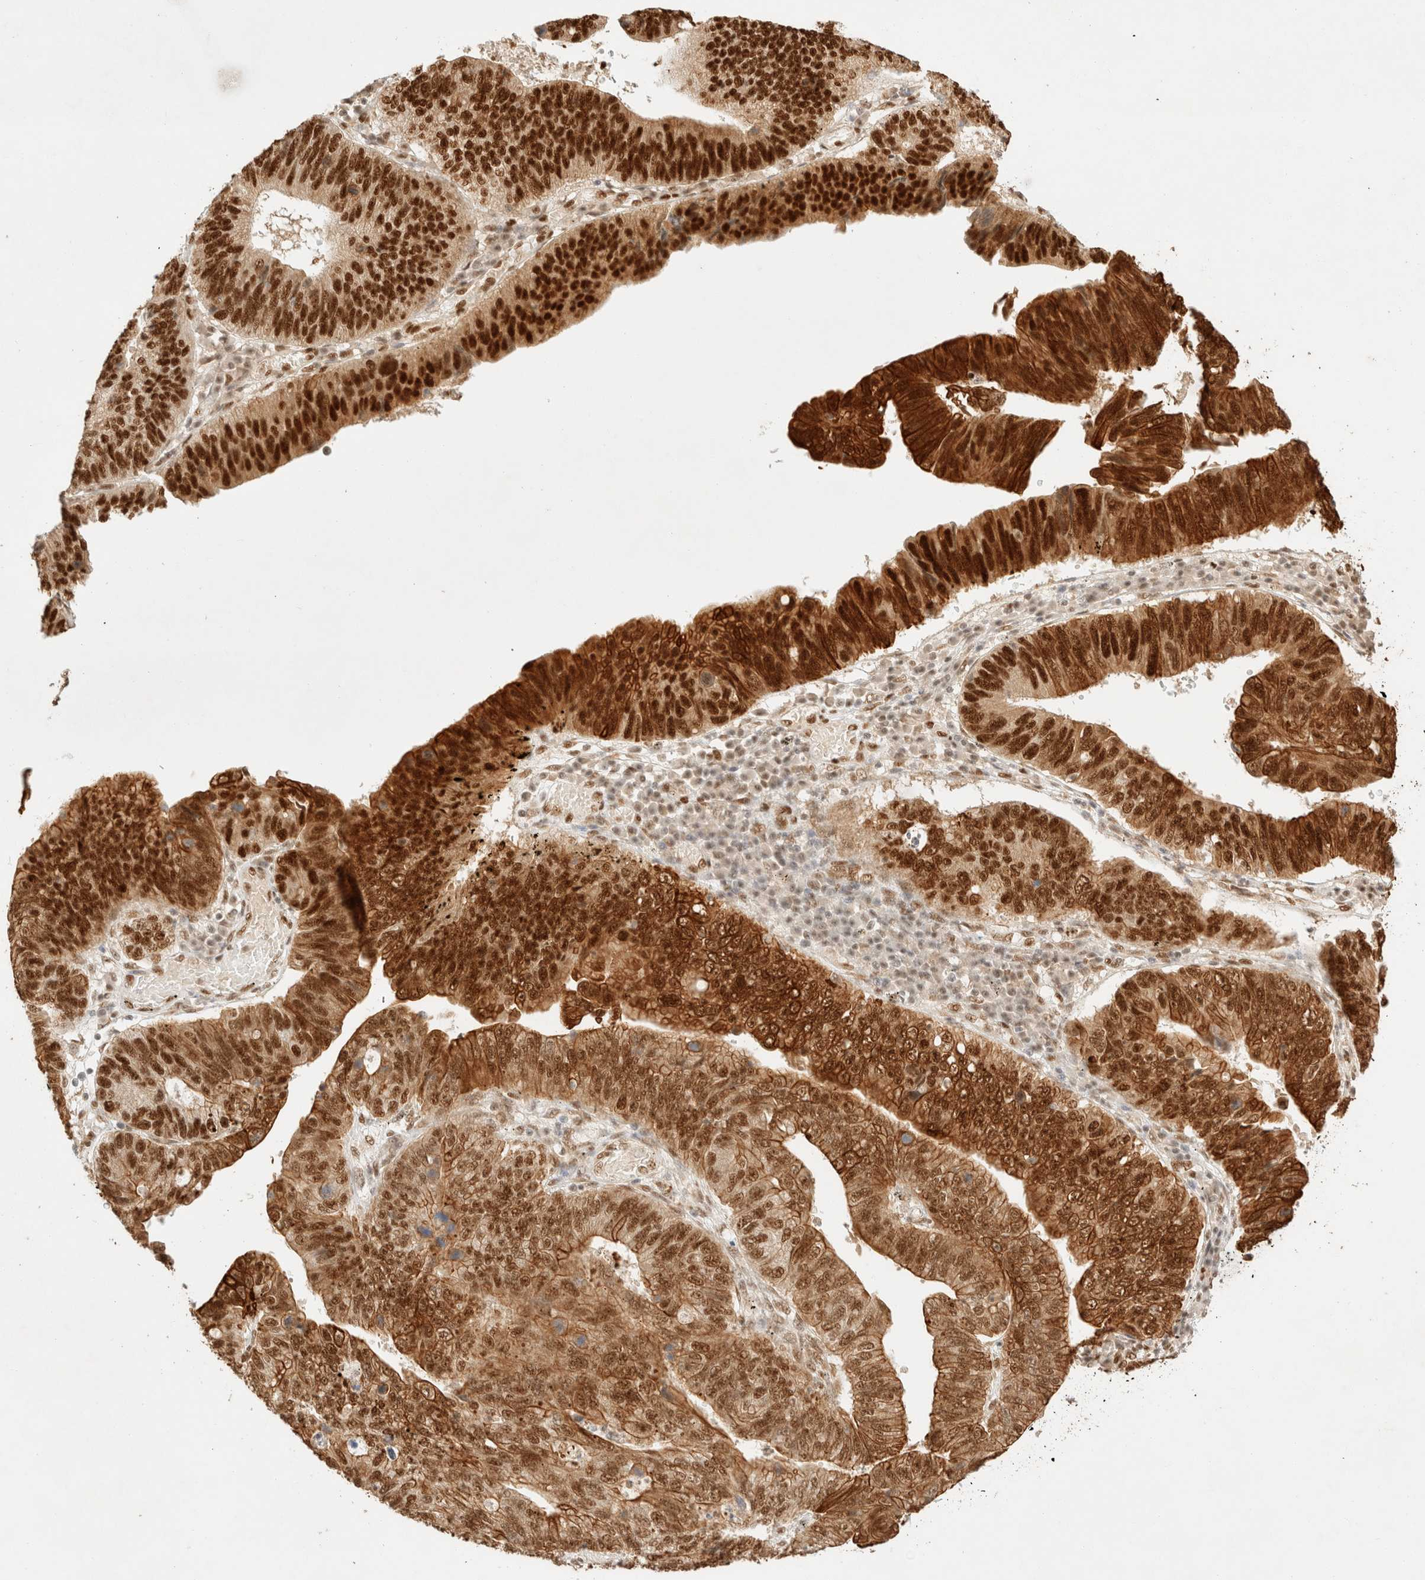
{"staining": {"intensity": "strong", "quantity": ">75%", "location": "cytoplasmic/membranous,nuclear"}, "tissue": "stomach cancer", "cell_type": "Tumor cells", "image_type": "cancer", "snomed": [{"axis": "morphology", "description": "Adenocarcinoma, NOS"}, {"axis": "topography", "description": "Stomach"}], "caption": "Strong cytoplasmic/membranous and nuclear staining is appreciated in approximately >75% of tumor cells in stomach cancer.", "gene": "ZNF768", "patient": {"sex": "male", "age": 59}}